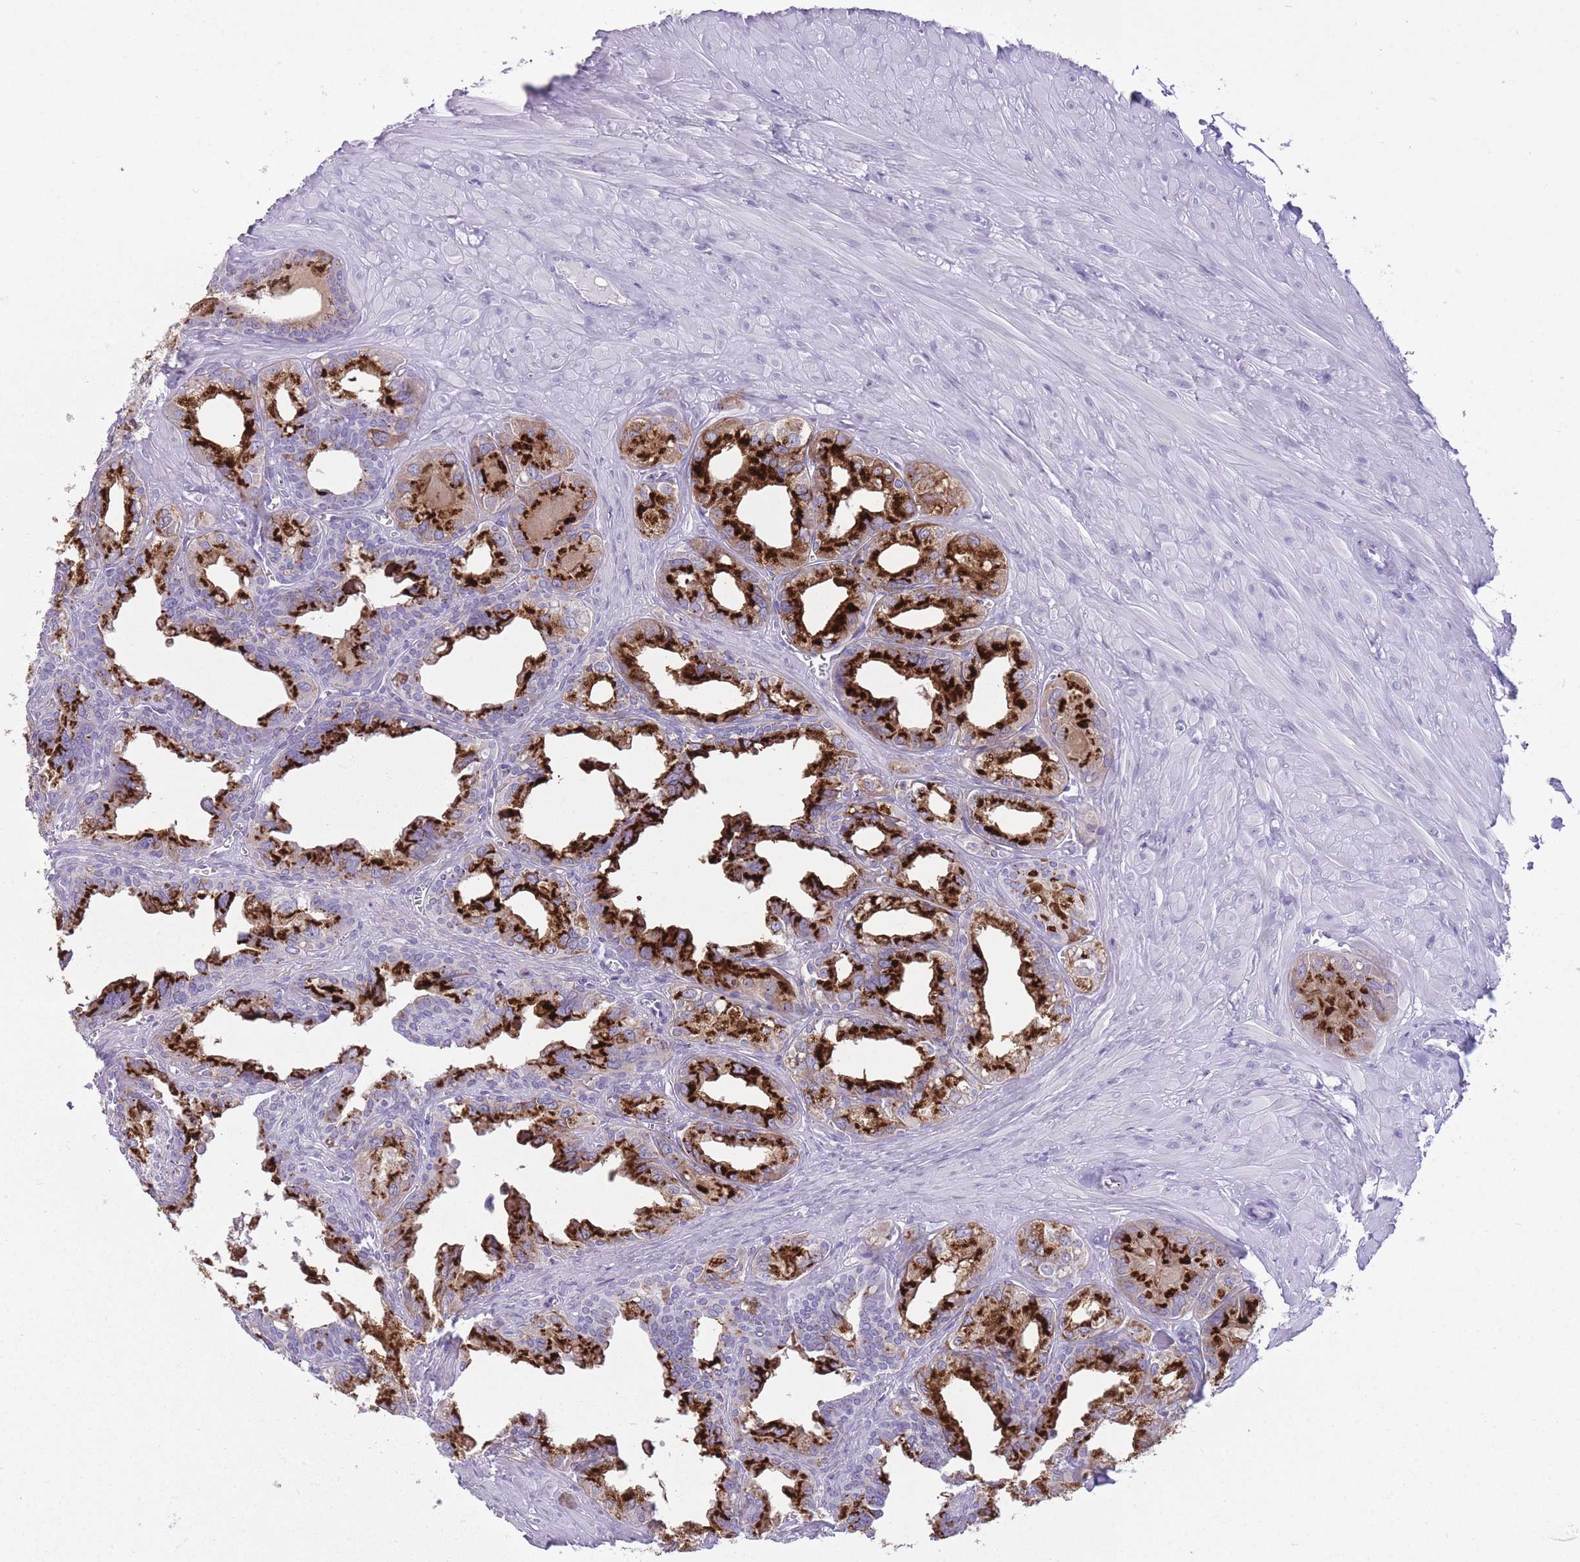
{"staining": {"intensity": "strong", "quantity": ">75%", "location": "cytoplasmic/membranous"}, "tissue": "seminal vesicle", "cell_type": "Glandular cells", "image_type": "normal", "snomed": [{"axis": "morphology", "description": "Normal tissue, NOS"}, {"axis": "topography", "description": "Seminal veicle"}], "caption": "Glandular cells exhibit high levels of strong cytoplasmic/membranous positivity in about >75% of cells in normal human seminal vesicle. (brown staining indicates protein expression, while blue staining denotes nuclei).", "gene": "B4GALT2", "patient": {"sex": "male", "age": 67}}